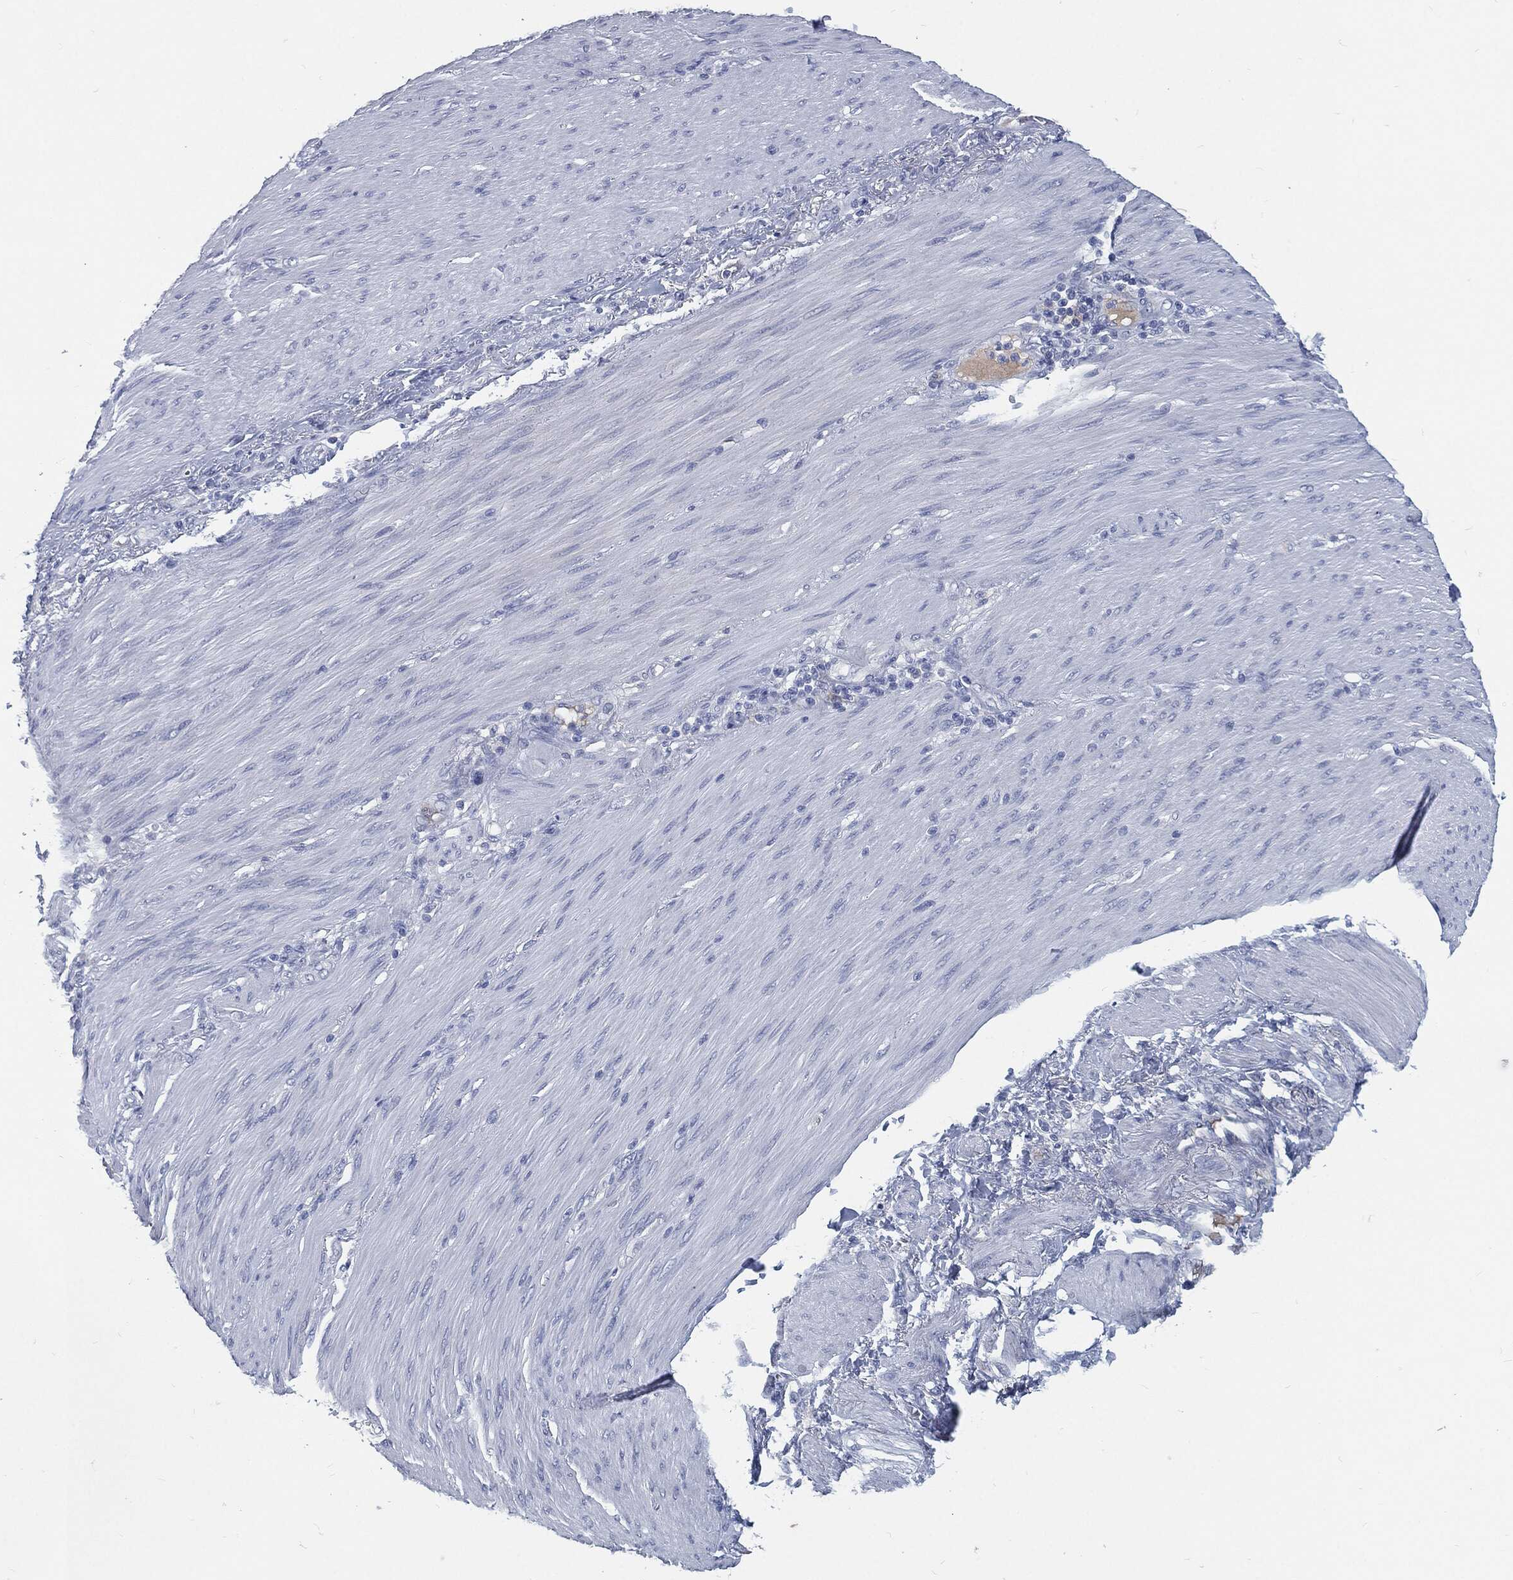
{"staining": {"intensity": "negative", "quantity": "none", "location": "none"}, "tissue": "stomach cancer", "cell_type": "Tumor cells", "image_type": "cancer", "snomed": [{"axis": "morphology", "description": "Normal tissue, NOS"}, {"axis": "morphology", "description": "Adenocarcinoma, NOS"}, {"axis": "topography", "description": "Stomach"}], "caption": "A high-resolution histopathology image shows immunohistochemistry (IHC) staining of stomach adenocarcinoma, which exhibits no significant positivity in tumor cells. Nuclei are stained in blue.", "gene": "MST1", "patient": {"sex": "female", "age": 79}}